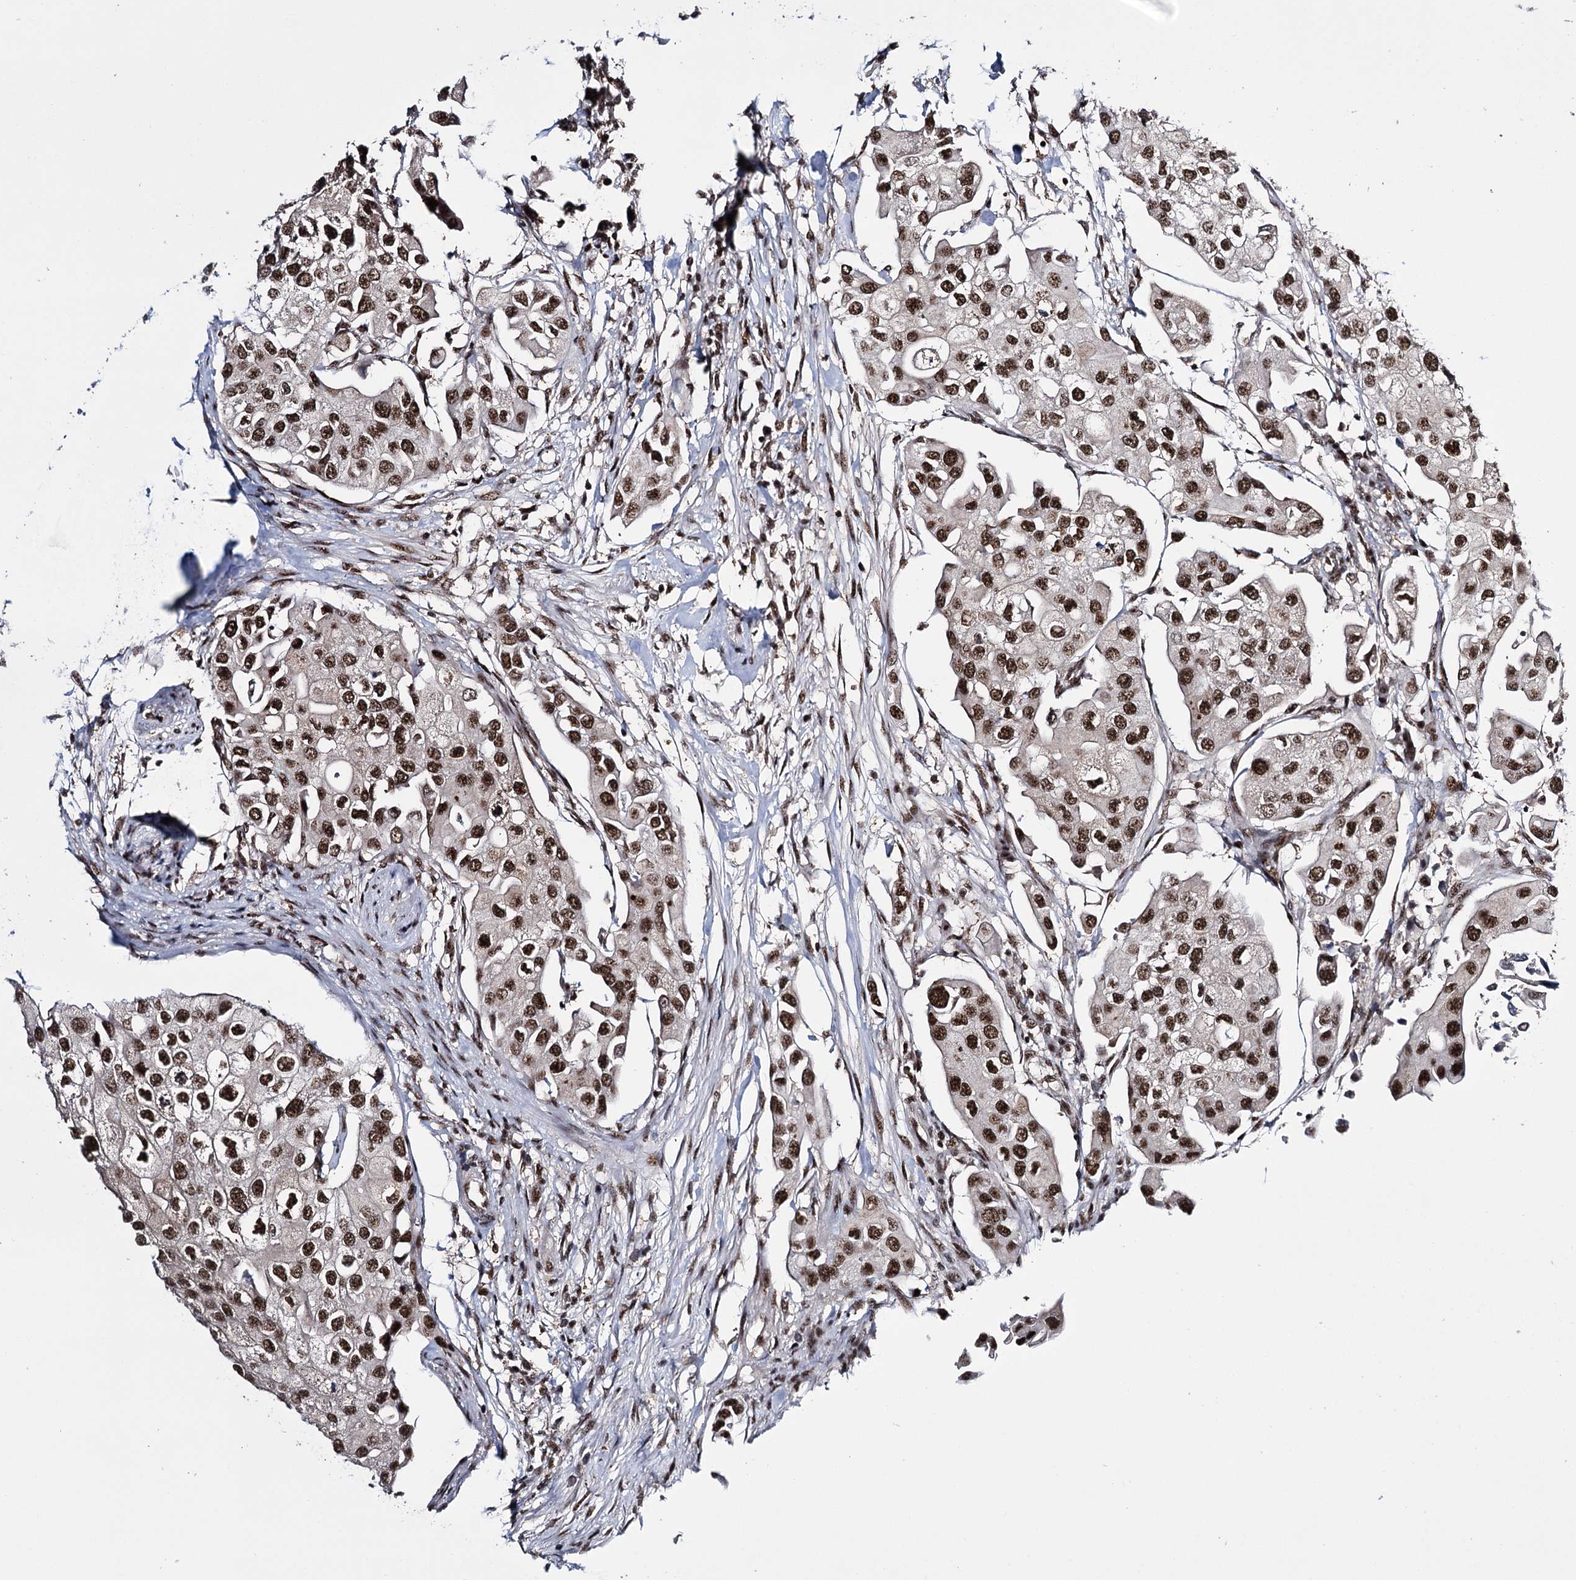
{"staining": {"intensity": "strong", "quantity": ">75%", "location": "nuclear"}, "tissue": "urothelial cancer", "cell_type": "Tumor cells", "image_type": "cancer", "snomed": [{"axis": "morphology", "description": "Urothelial carcinoma, High grade"}, {"axis": "topography", "description": "Urinary bladder"}], "caption": "The immunohistochemical stain labels strong nuclear positivity in tumor cells of high-grade urothelial carcinoma tissue.", "gene": "PRPF40A", "patient": {"sex": "male", "age": 64}}